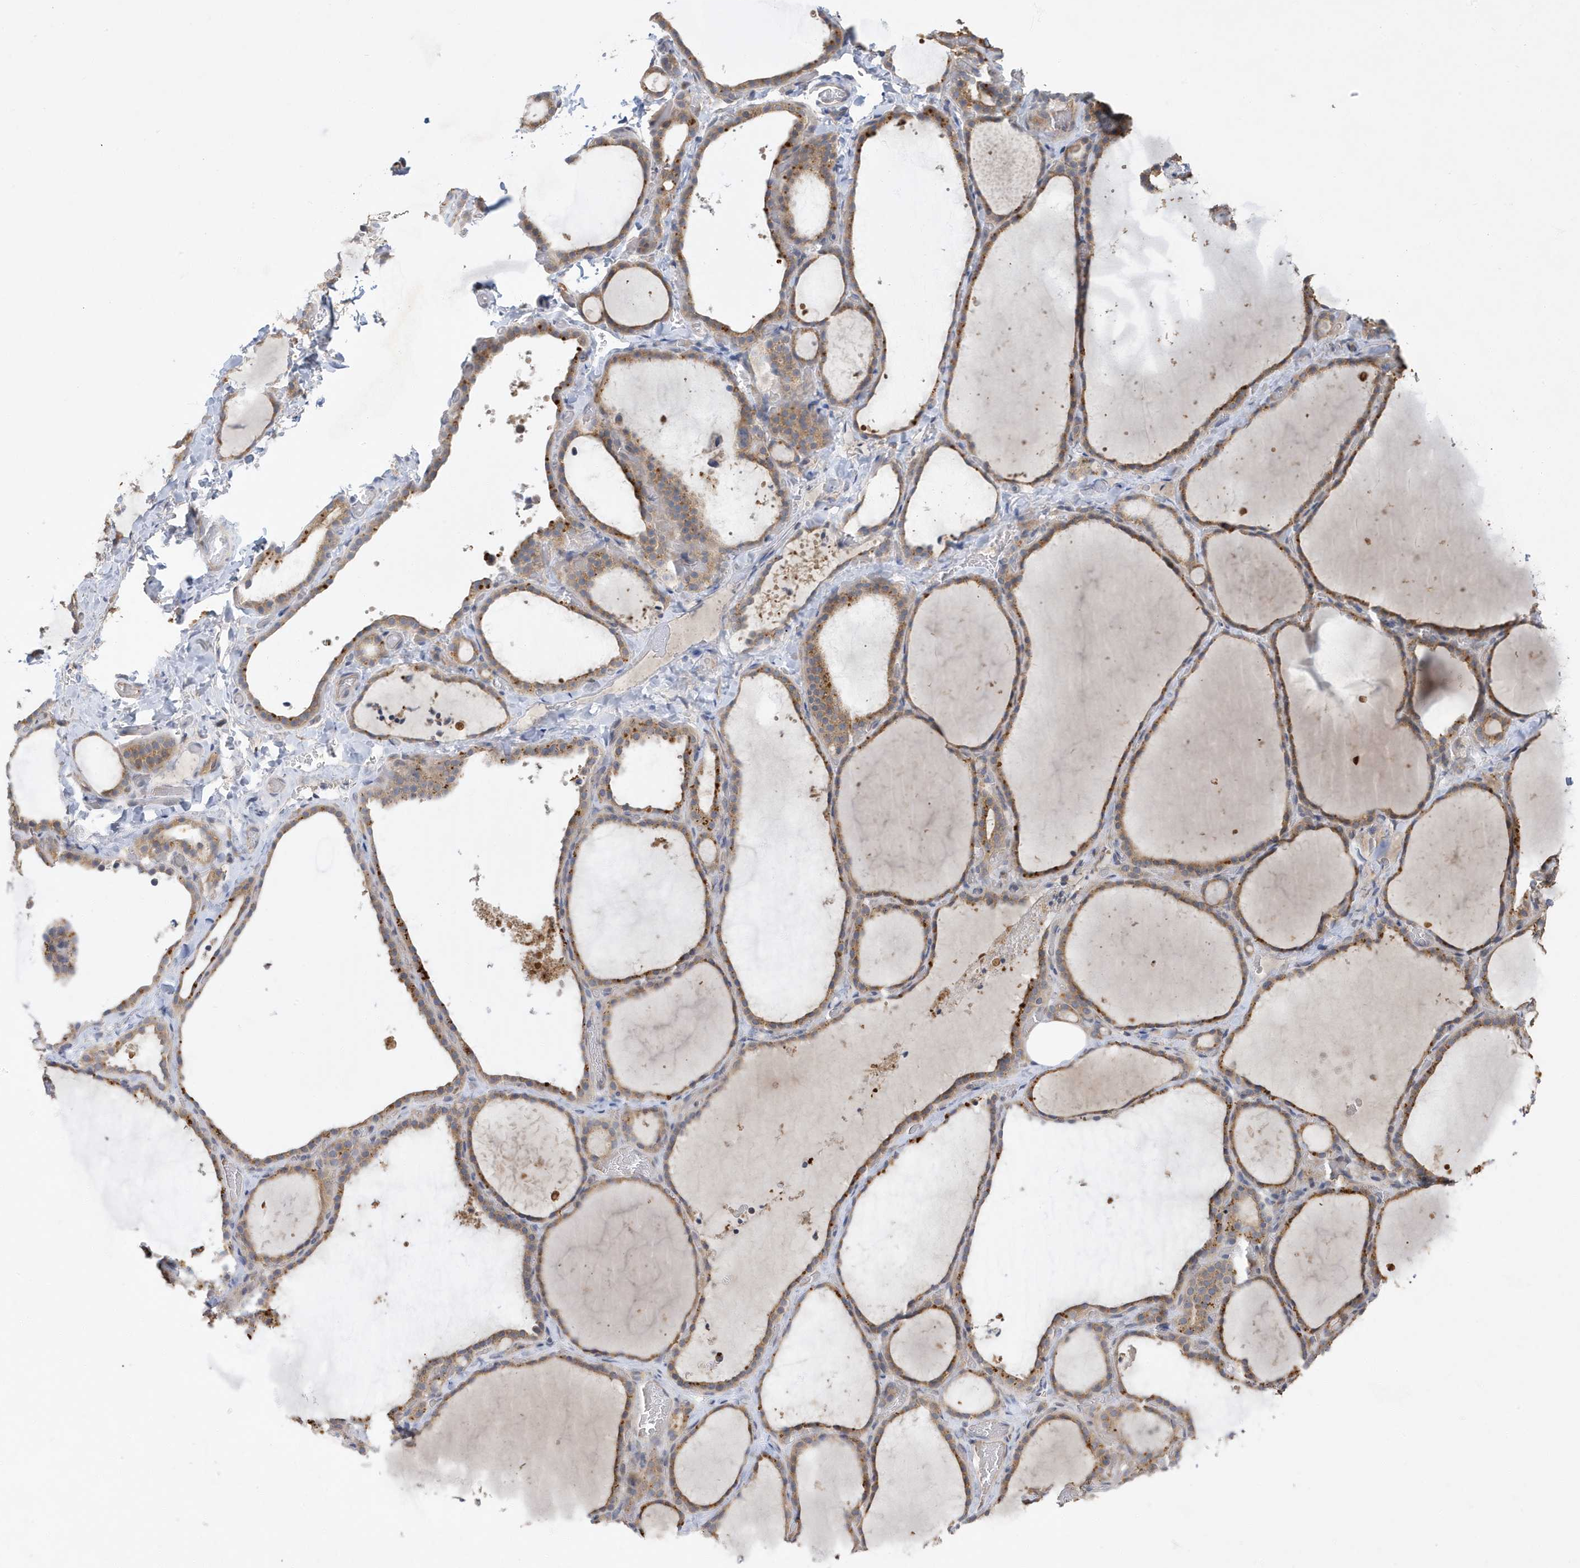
{"staining": {"intensity": "moderate", "quantity": ">75%", "location": "cytoplasmic/membranous"}, "tissue": "thyroid gland", "cell_type": "Glandular cells", "image_type": "normal", "snomed": [{"axis": "morphology", "description": "Normal tissue, NOS"}, {"axis": "topography", "description": "Thyroid gland"}], "caption": "This is an image of immunohistochemistry staining of benign thyroid gland, which shows moderate staining in the cytoplasmic/membranous of glandular cells.", "gene": "LAPTM4A", "patient": {"sex": "female", "age": 22}}